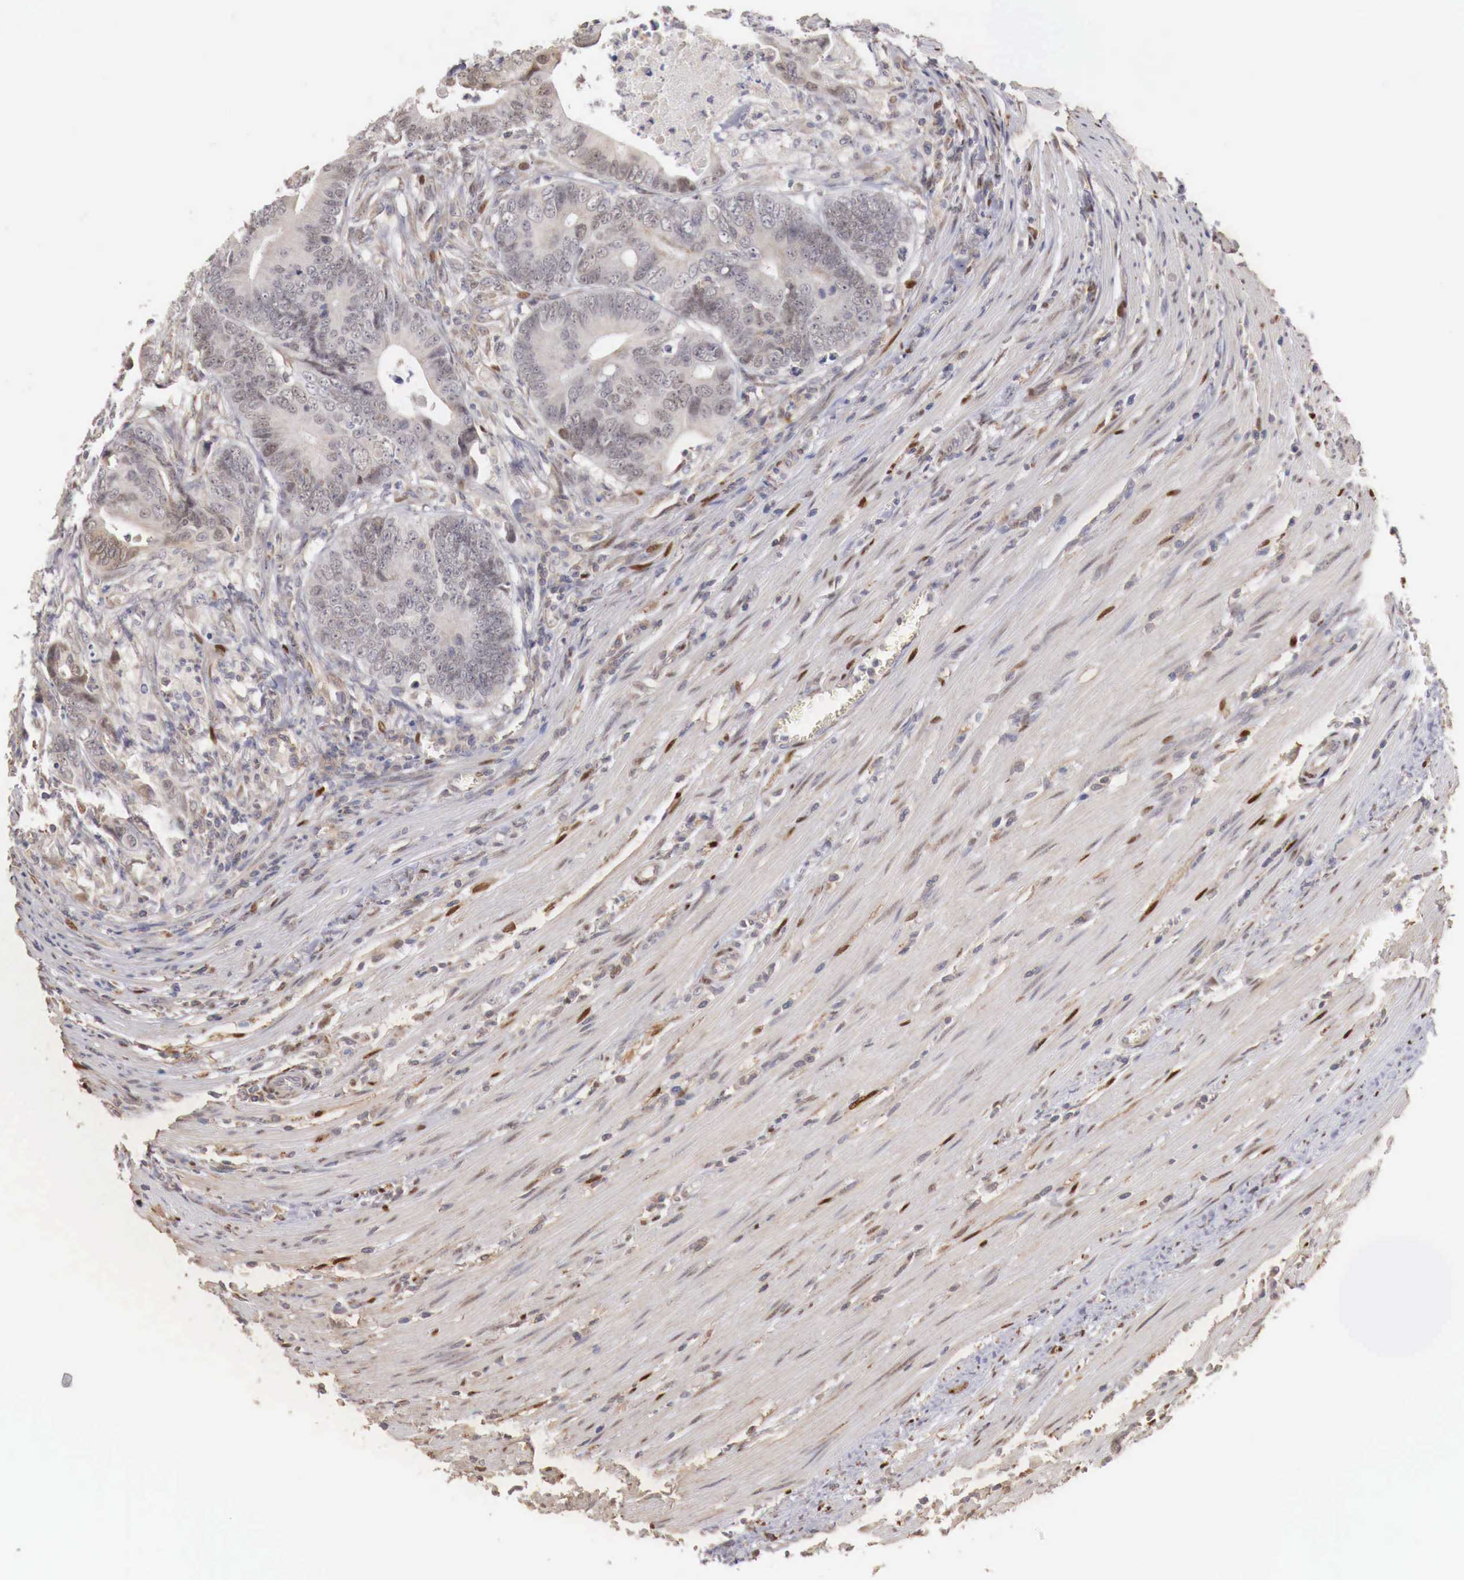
{"staining": {"intensity": "negative", "quantity": "none", "location": "none"}, "tissue": "colorectal cancer", "cell_type": "Tumor cells", "image_type": "cancer", "snomed": [{"axis": "morphology", "description": "Adenocarcinoma, NOS"}, {"axis": "topography", "description": "Colon"}], "caption": "This is an immunohistochemistry (IHC) micrograph of human adenocarcinoma (colorectal). There is no positivity in tumor cells.", "gene": "KHDRBS2", "patient": {"sex": "female", "age": 78}}